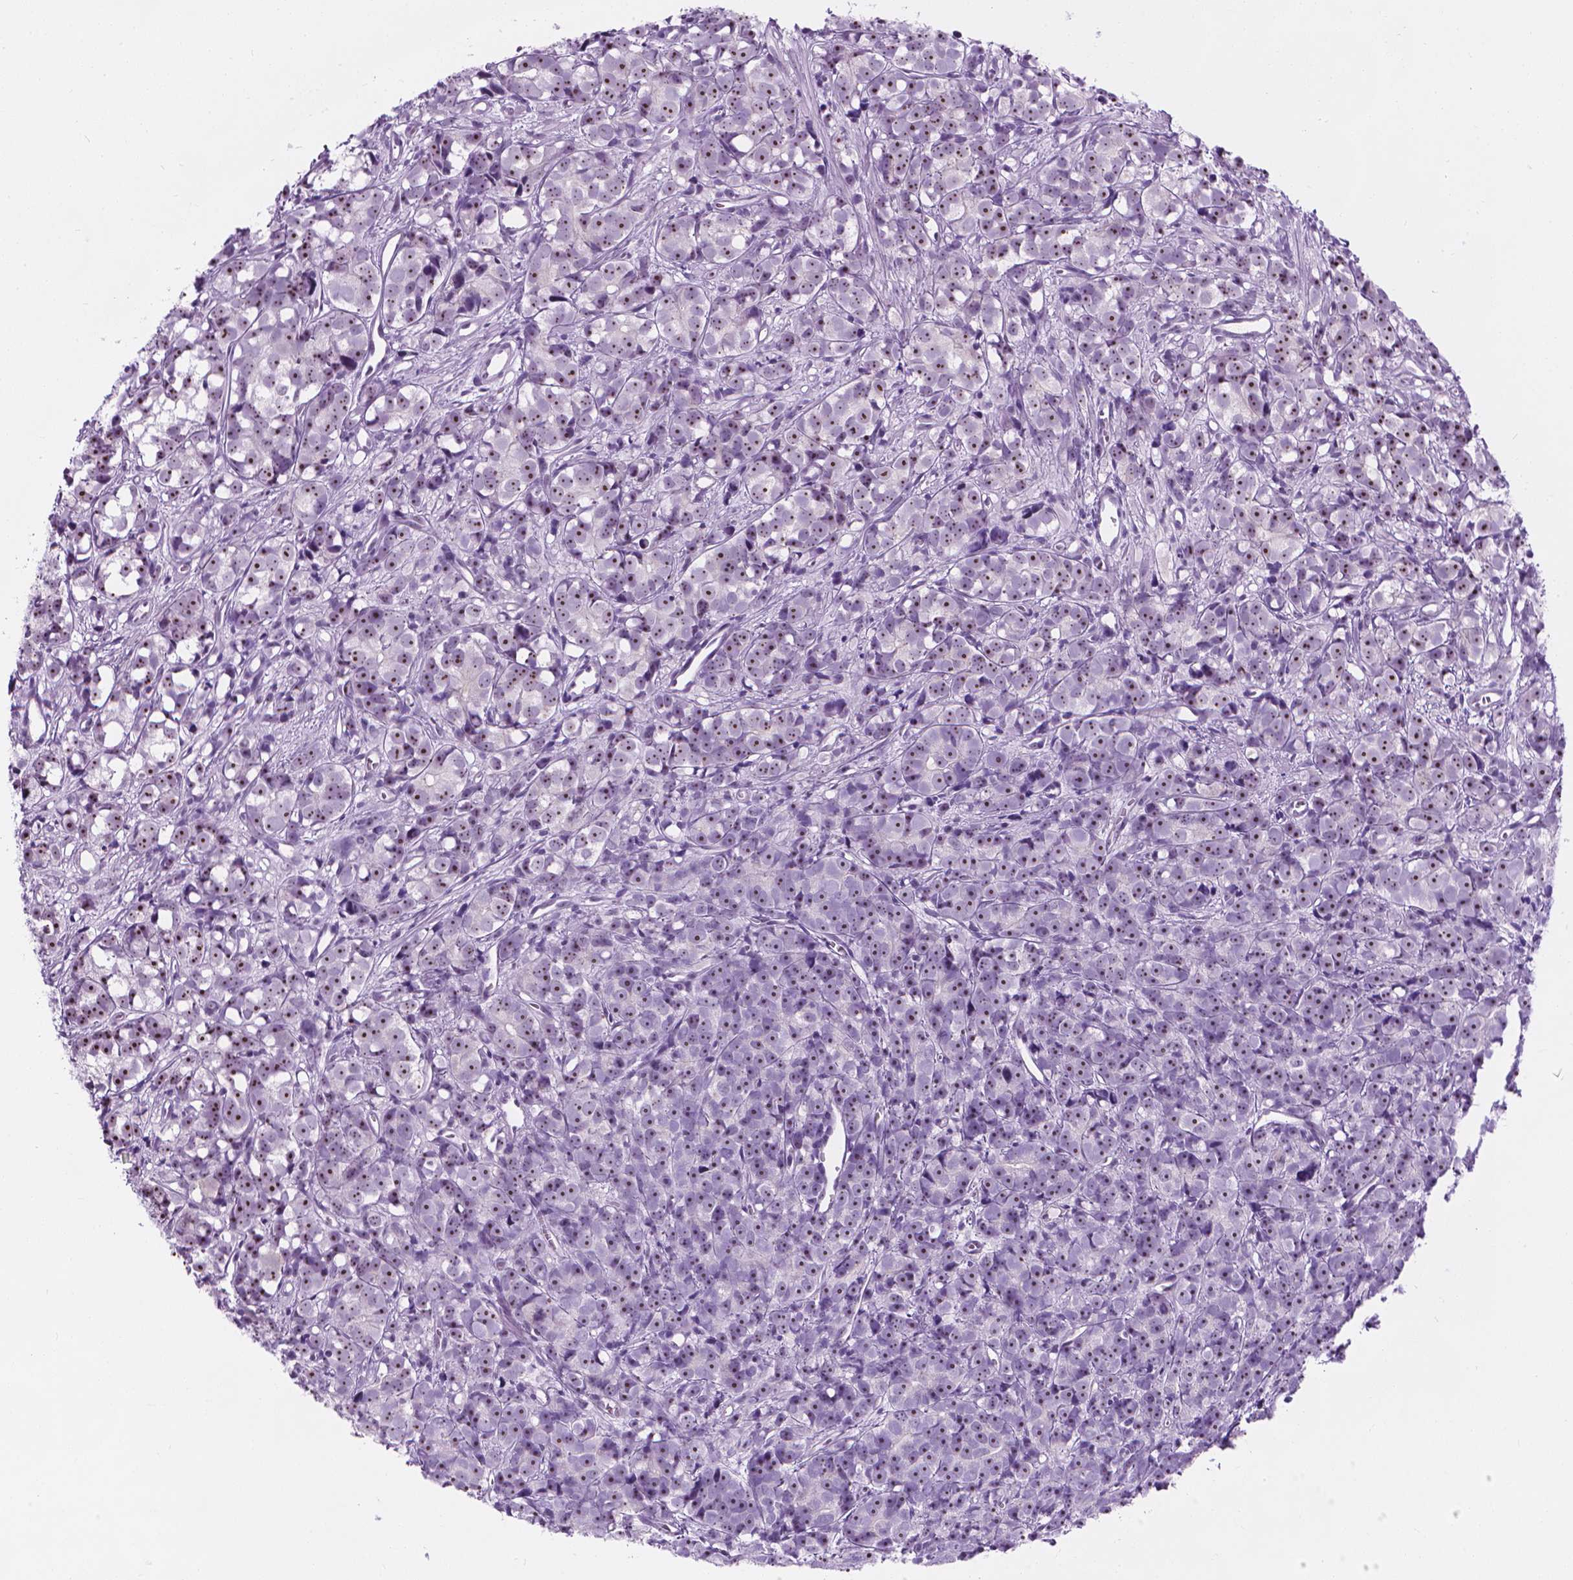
{"staining": {"intensity": "moderate", "quantity": ">75%", "location": "nuclear"}, "tissue": "prostate cancer", "cell_type": "Tumor cells", "image_type": "cancer", "snomed": [{"axis": "morphology", "description": "Adenocarcinoma, High grade"}, {"axis": "topography", "description": "Prostate"}], "caption": "Brown immunohistochemical staining in human prostate adenocarcinoma (high-grade) shows moderate nuclear positivity in about >75% of tumor cells.", "gene": "NOL7", "patient": {"sex": "male", "age": 77}}